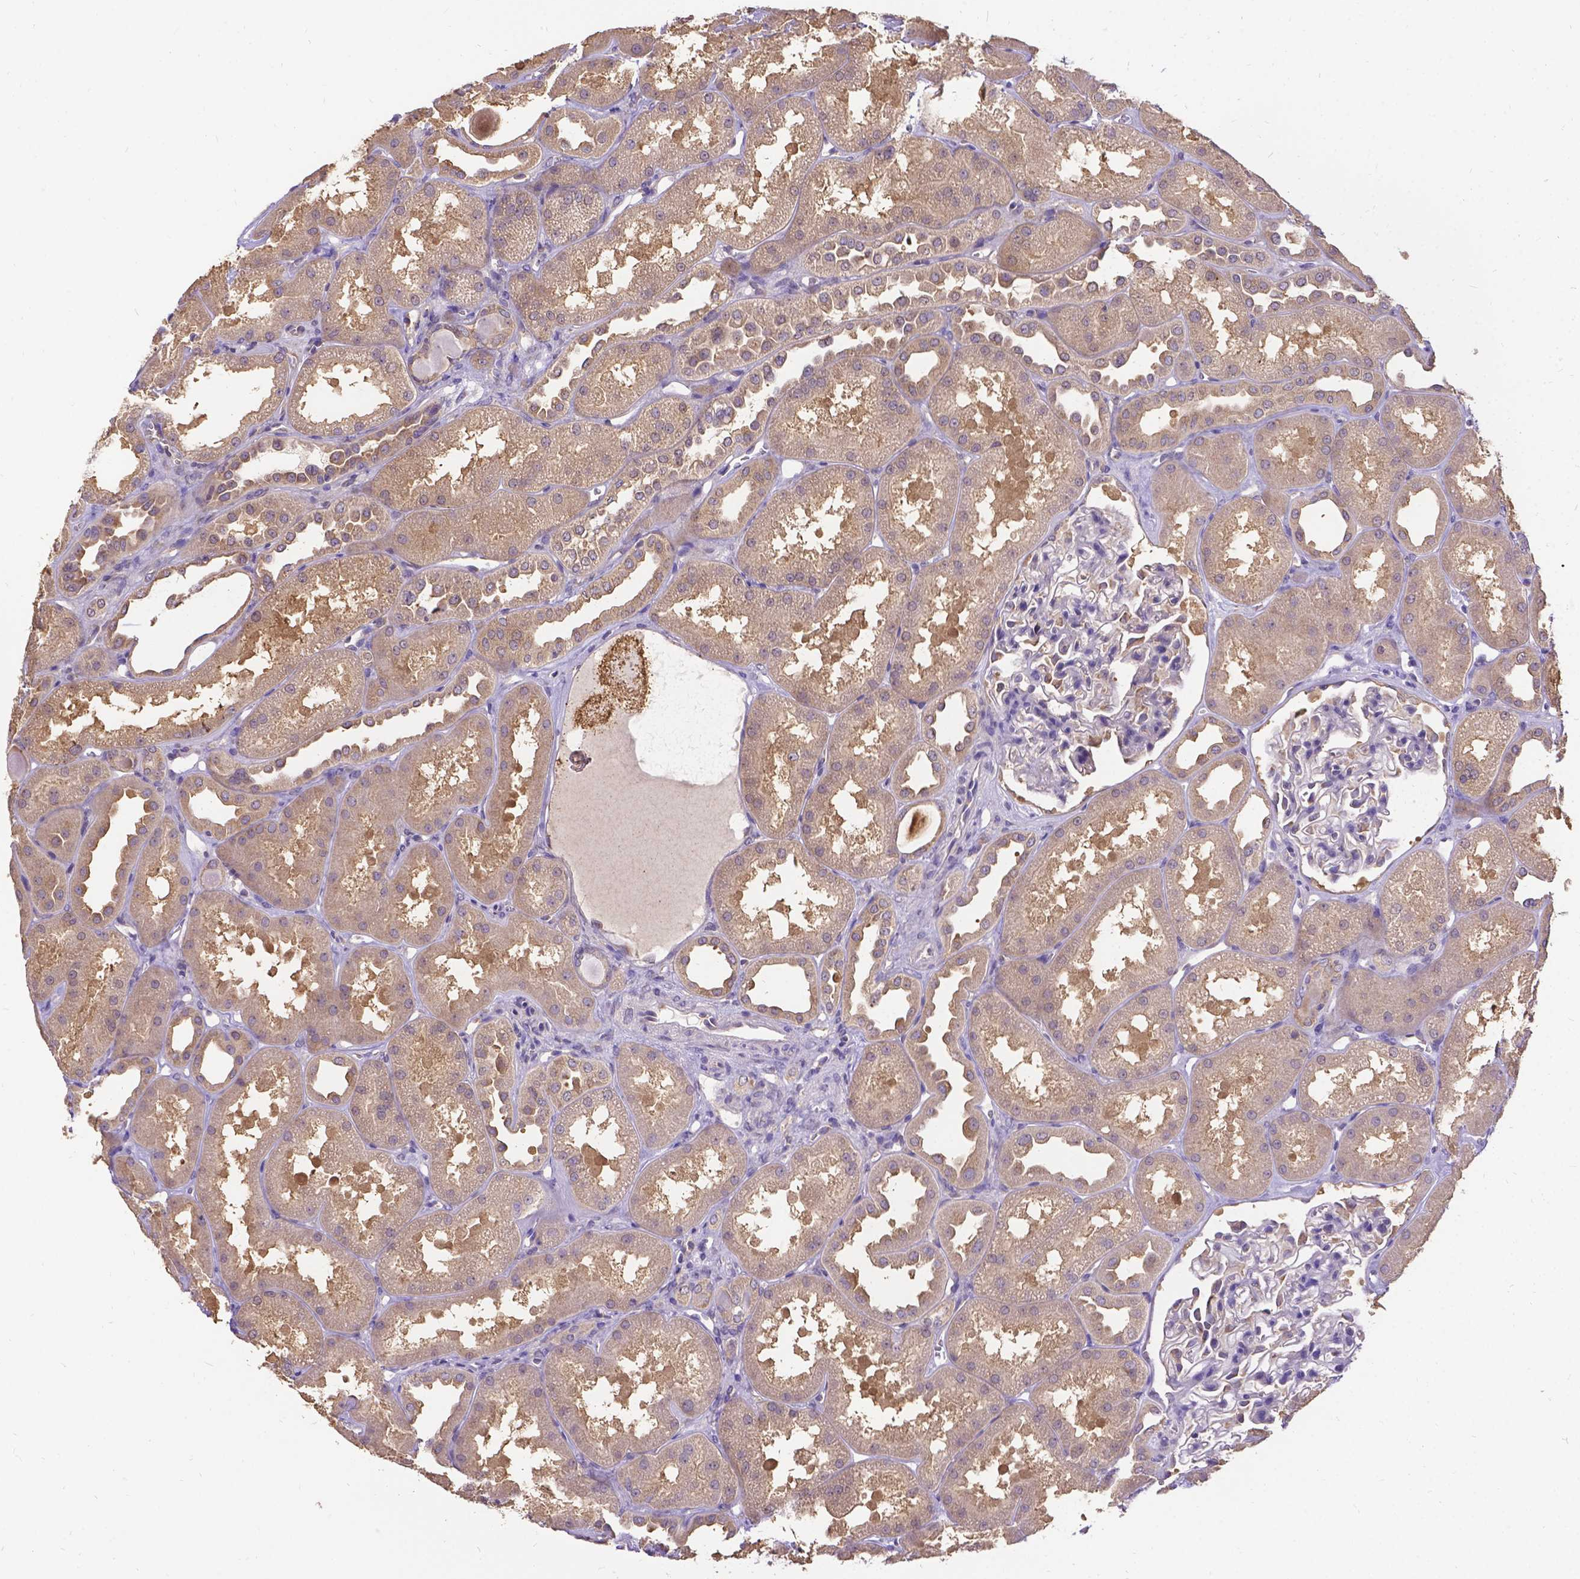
{"staining": {"intensity": "weak", "quantity": "<25%", "location": "cytoplasmic/membranous"}, "tissue": "kidney", "cell_type": "Cells in glomeruli", "image_type": "normal", "snomed": [{"axis": "morphology", "description": "Normal tissue, NOS"}, {"axis": "topography", "description": "Kidney"}], "caption": "Cells in glomeruli show no significant positivity in benign kidney. Brightfield microscopy of IHC stained with DAB (3,3'-diaminobenzidine) (brown) and hematoxylin (blue), captured at high magnification.", "gene": "DENND6A", "patient": {"sex": "male", "age": 61}}